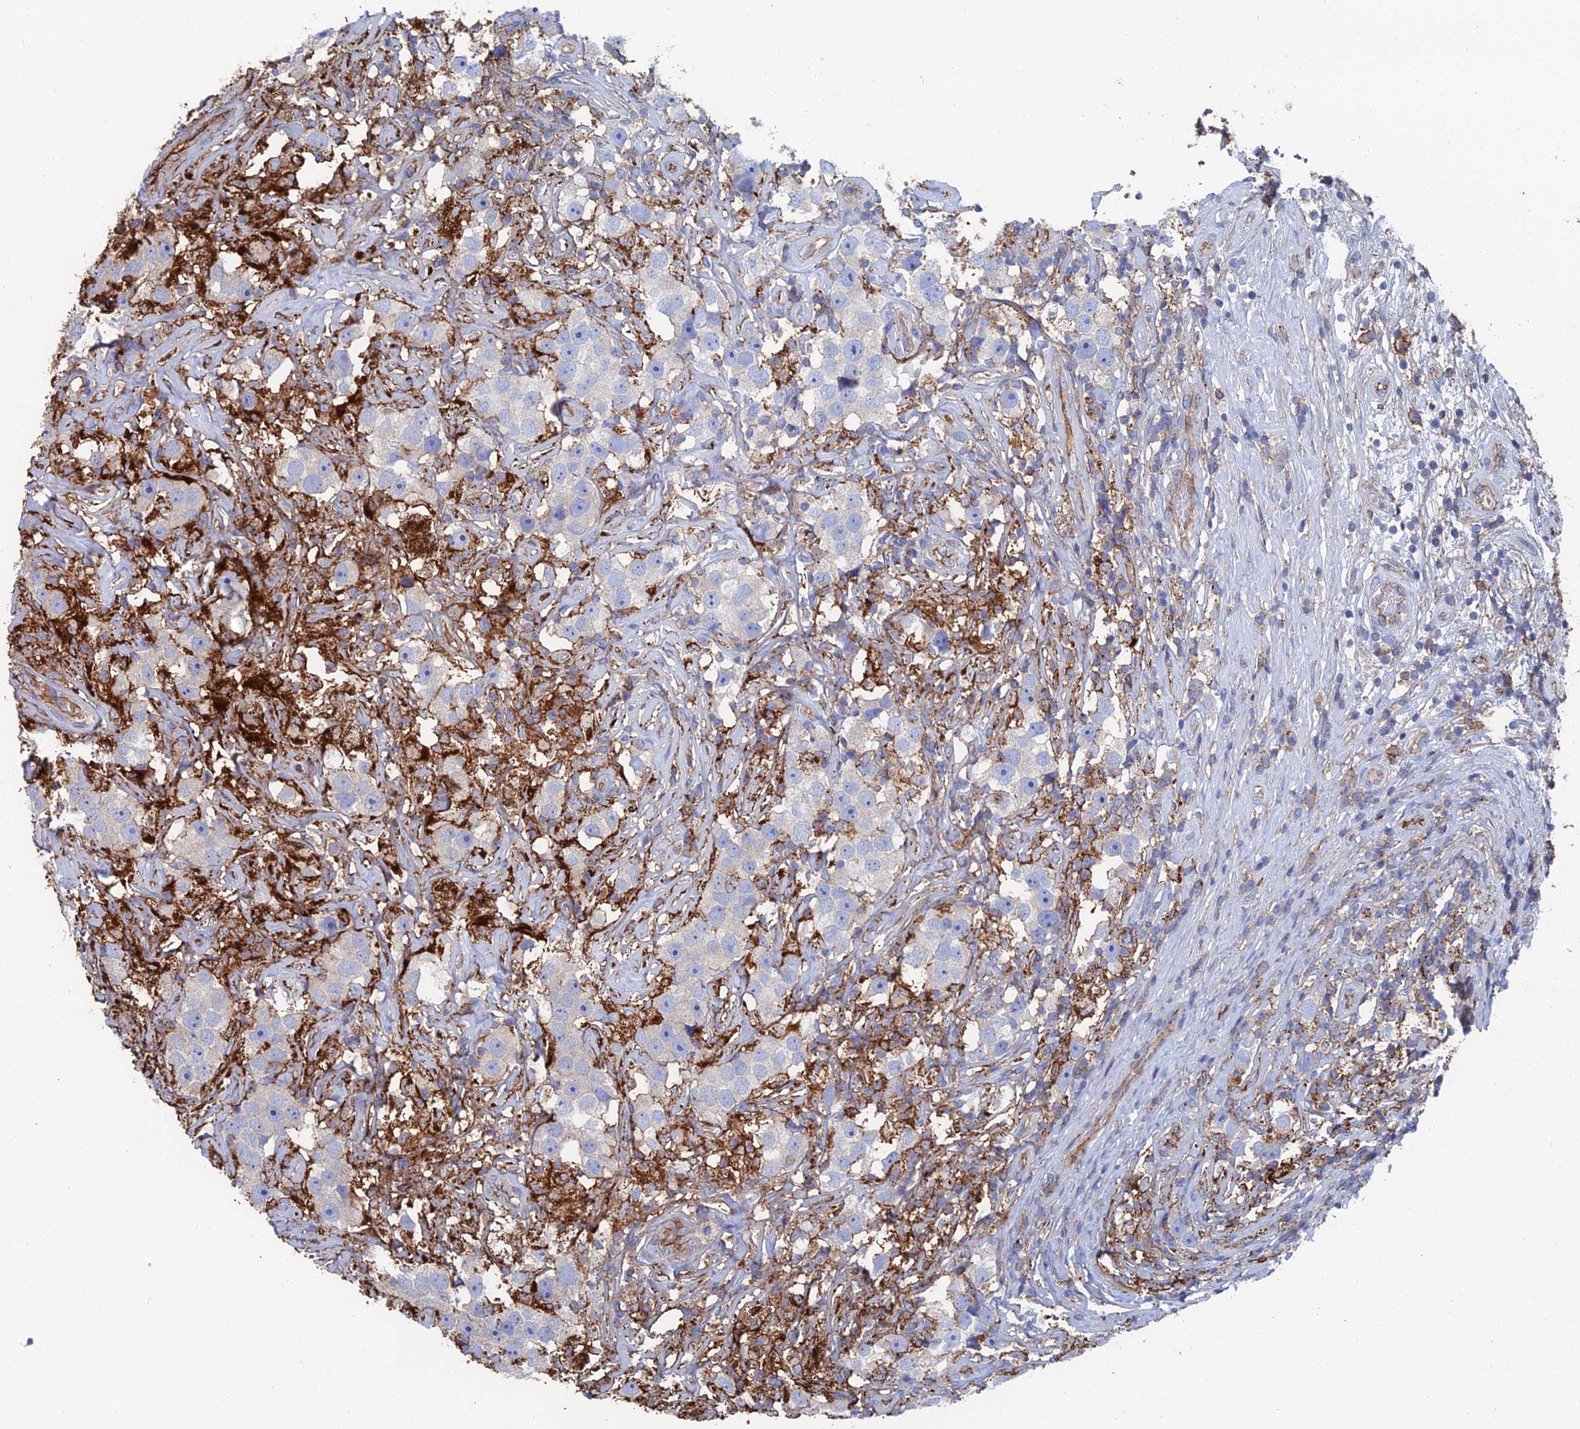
{"staining": {"intensity": "negative", "quantity": "none", "location": "none"}, "tissue": "testis cancer", "cell_type": "Tumor cells", "image_type": "cancer", "snomed": [{"axis": "morphology", "description": "Seminoma, NOS"}, {"axis": "topography", "description": "Testis"}], "caption": "Human testis seminoma stained for a protein using immunohistochemistry exhibits no positivity in tumor cells.", "gene": "SNX11", "patient": {"sex": "male", "age": 49}}